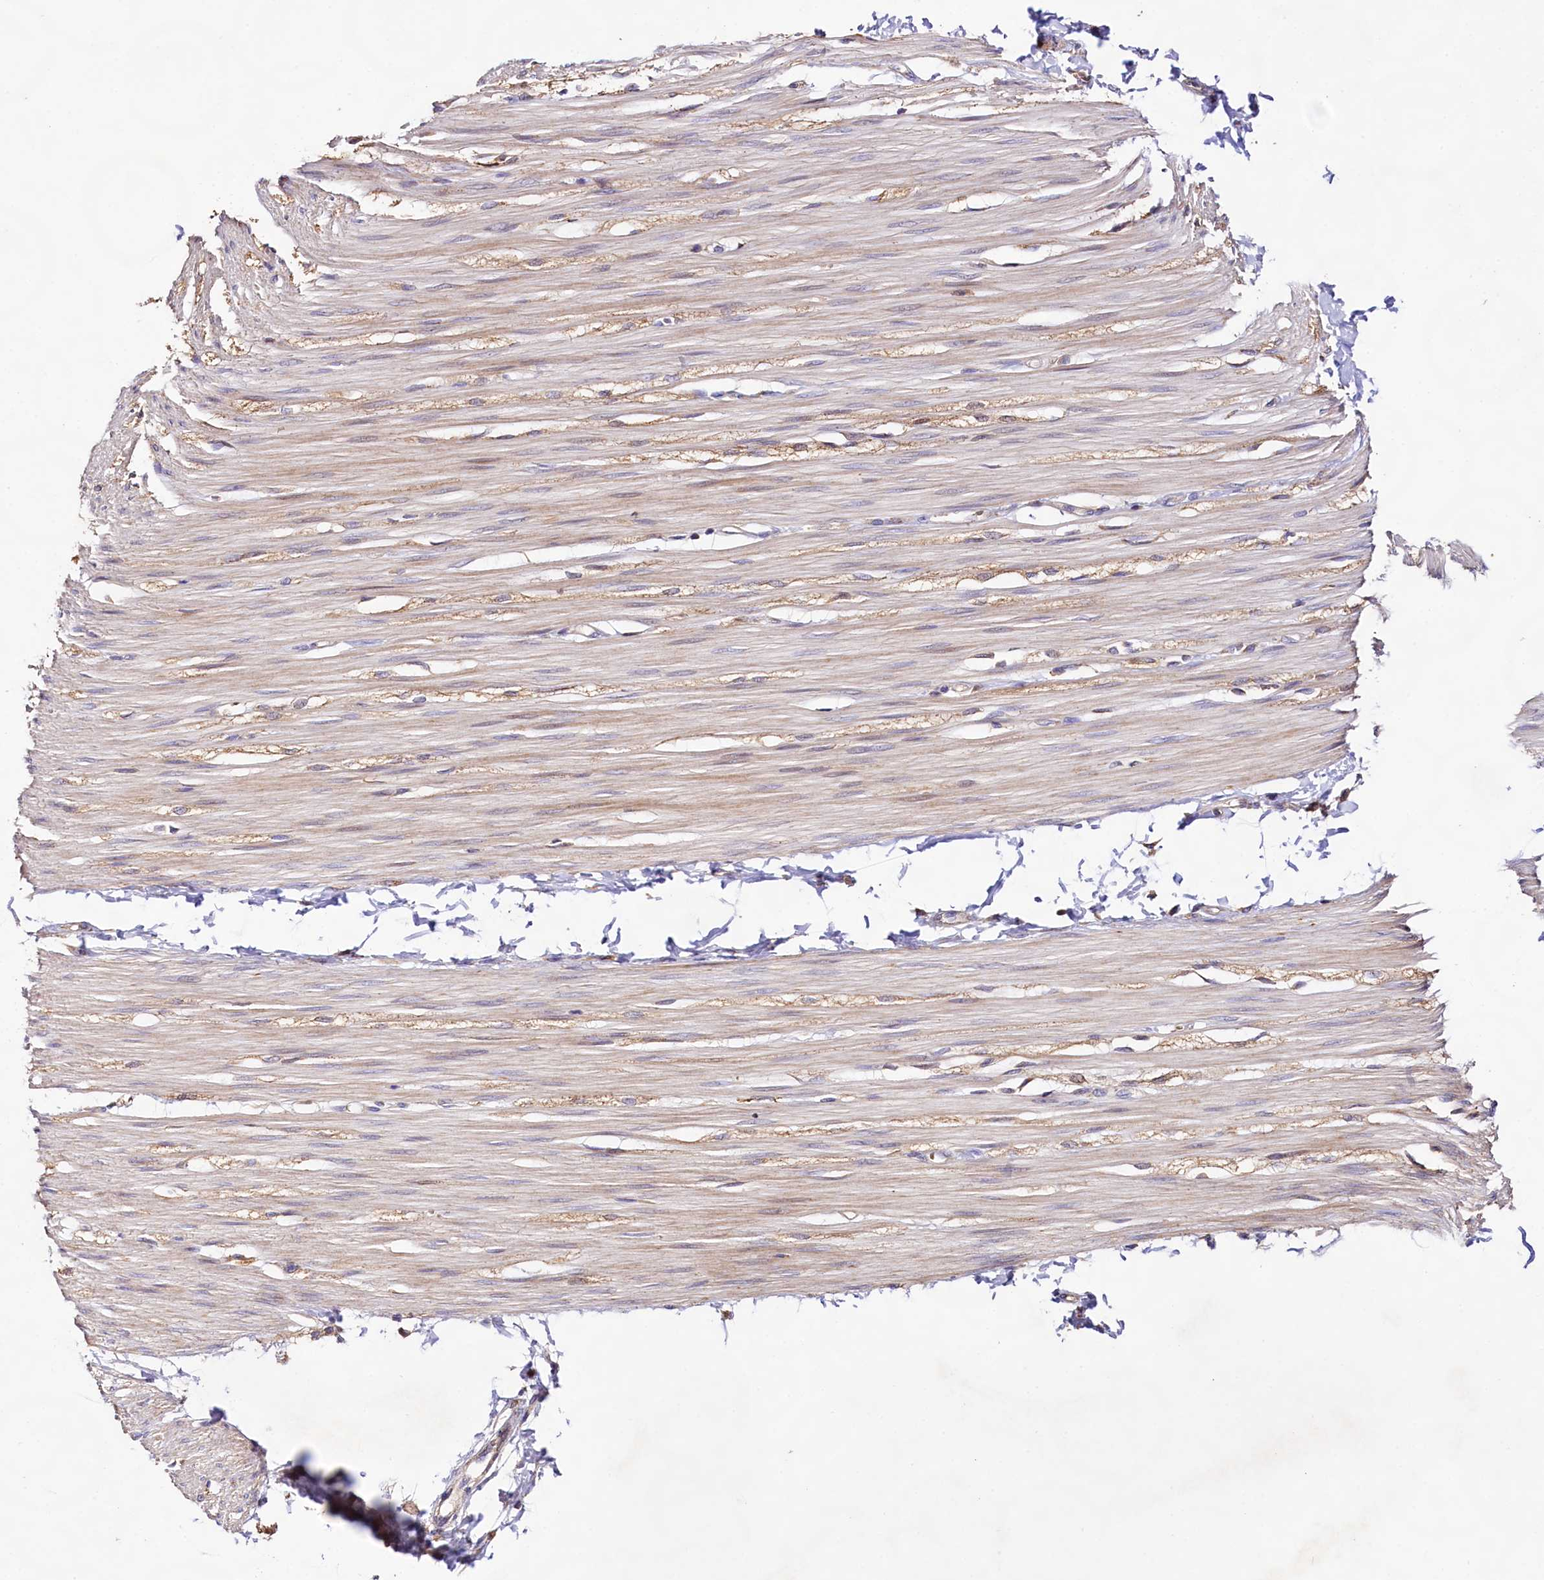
{"staining": {"intensity": "weak", "quantity": "<25%", "location": "cytoplasmic/membranous"}, "tissue": "smooth muscle", "cell_type": "Smooth muscle cells", "image_type": "normal", "snomed": [{"axis": "morphology", "description": "Normal tissue, NOS"}, {"axis": "morphology", "description": "Adenocarcinoma, NOS"}, {"axis": "topography", "description": "Colon"}, {"axis": "topography", "description": "Peripheral nerve tissue"}], "caption": "Smooth muscle cells are negative for protein expression in unremarkable human smooth muscle. (DAB immunohistochemistry with hematoxylin counter stain).", "gene": "DMXL2", "patient": {"sex": "male", "age": 14}}